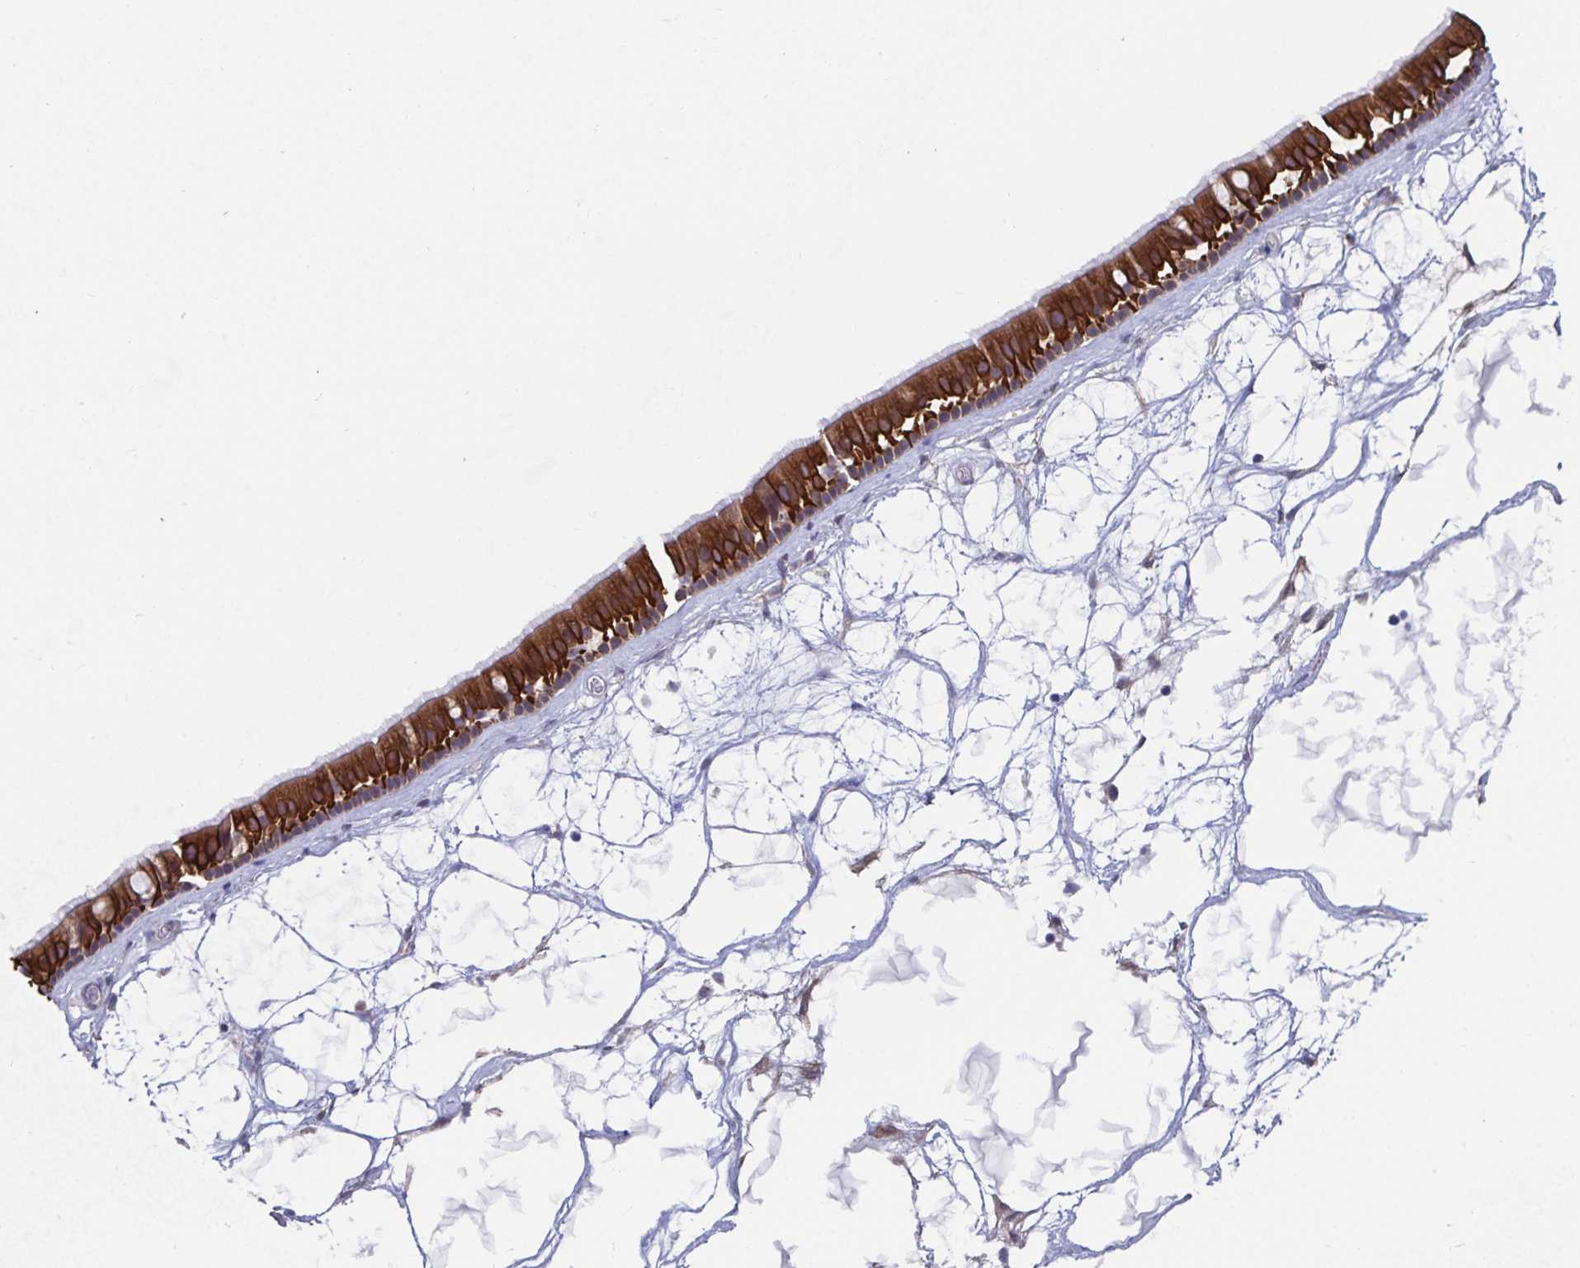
{"staining": {"intensity": "strong", "quantity": ">75%", "location": "cytoplasmic/membranous"}, "tissue": "nasopharynx", "cell_type": "Respiratory epithelial cells", "image_type": "normal", "snomed": [{"axis": "morphology", "description": "Normal tissue, NOS"}, {"axis": "topography", "description": "Nasopharynx"}], "caption": "Benign nasopharynx exhibits strong cytoplasmic/membranous expression in about >75% of respiratory epithelial cells The staining is performed using DAB brown chromogen to label protein expression. The nuclei are counter-stained blue using hematoxylin..", "gene": "ZIK1", "patient": {"sex": "male", "age": 68}}